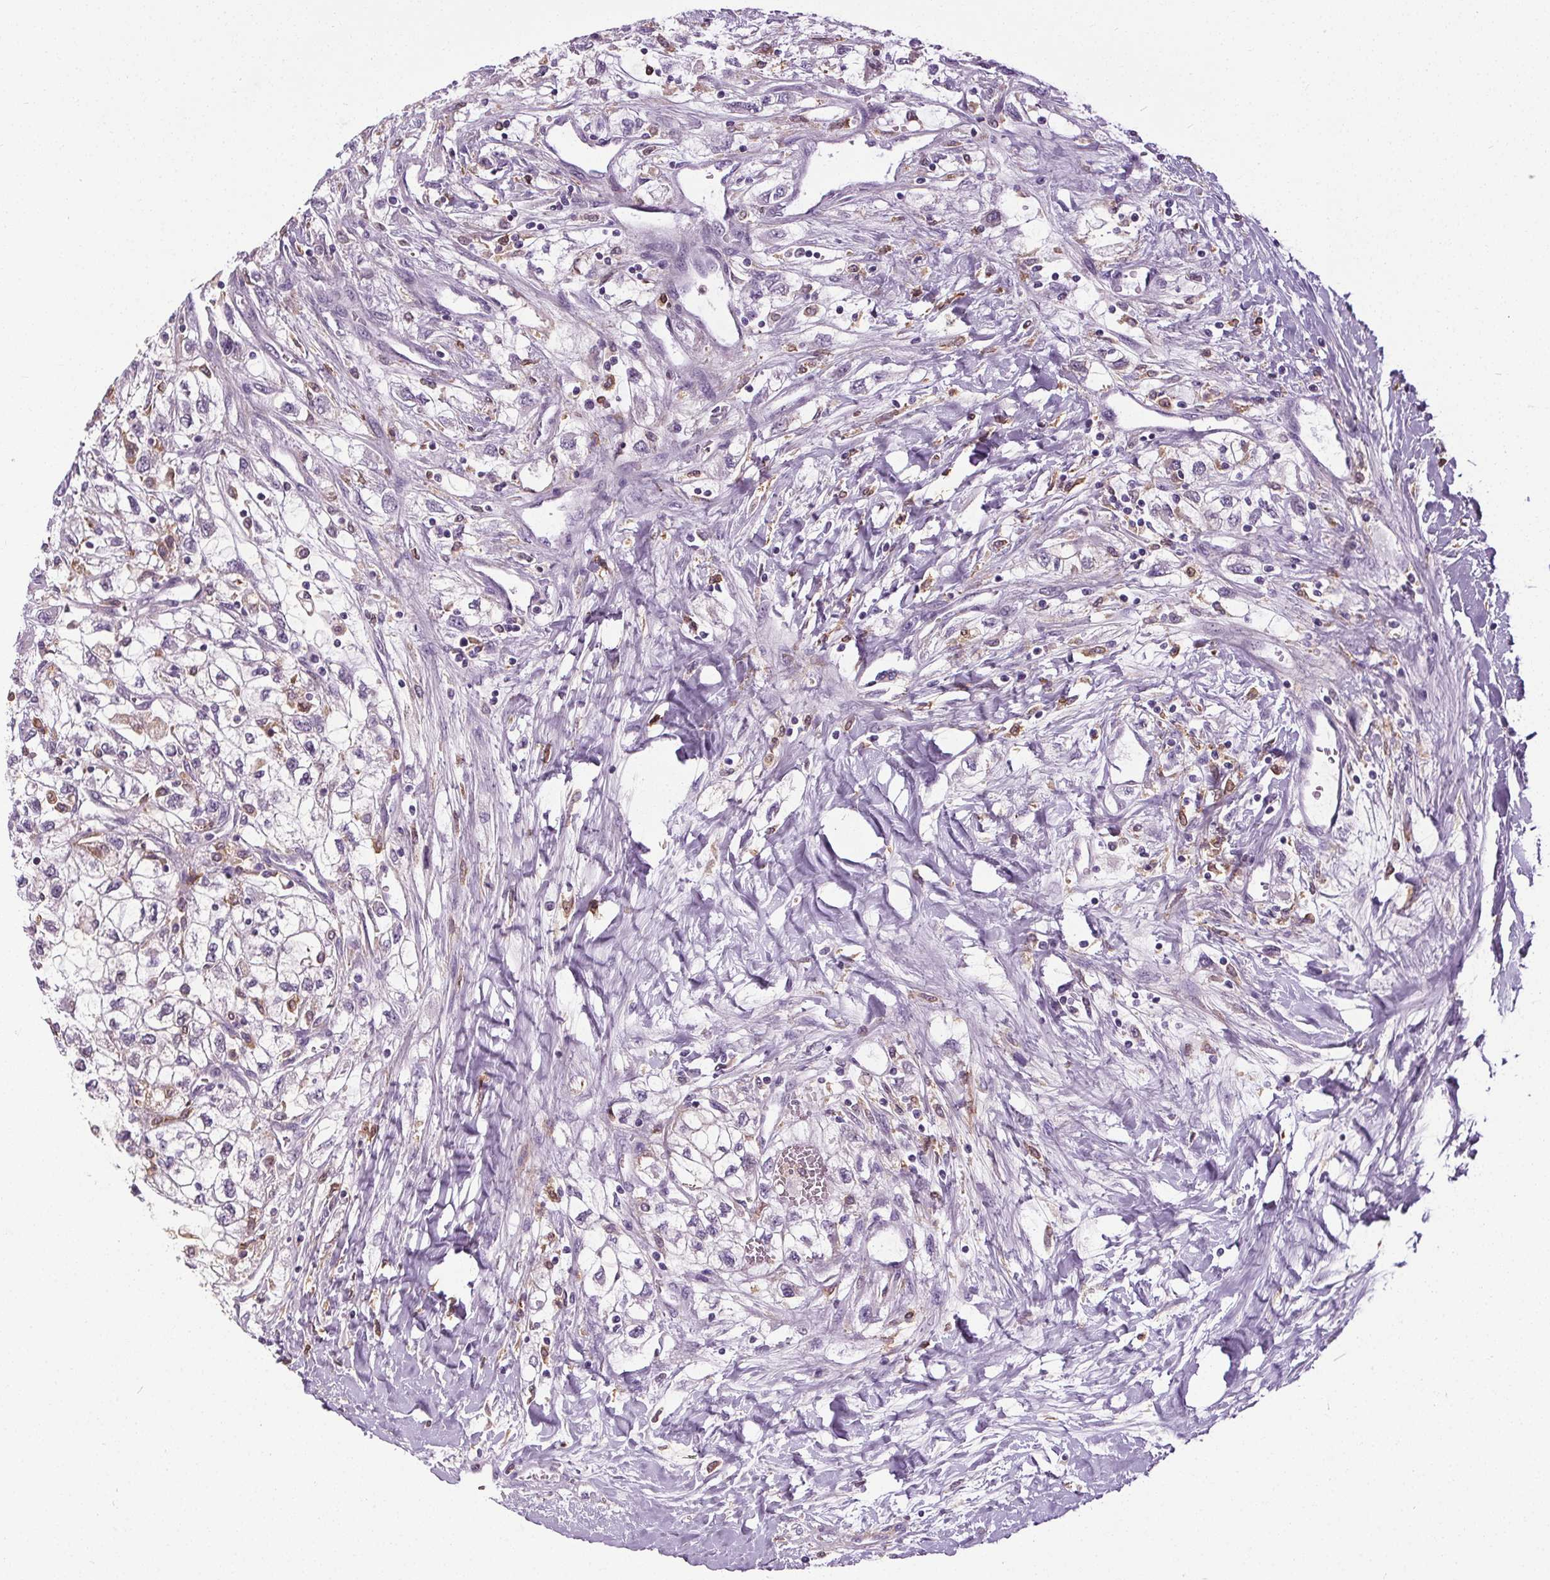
{"staining": {"intensity": "negative", "quantity": "none", "location": "none"}, "tissue": "renal cancer", "cell_type": "Tumor cells", "image_type": "cancer", "snomed": [{"axis": "morphology", "description": "Adenocarcinoma, NOS"}, {"axis": "topography", "description": "Kidney"}], "caption": "Photomicrograph shows no significant protein expression in tumor cells of renal adenocarcinoma.", "gene": "TMEM240", "patient": {"sex": "male", "age": 59}}